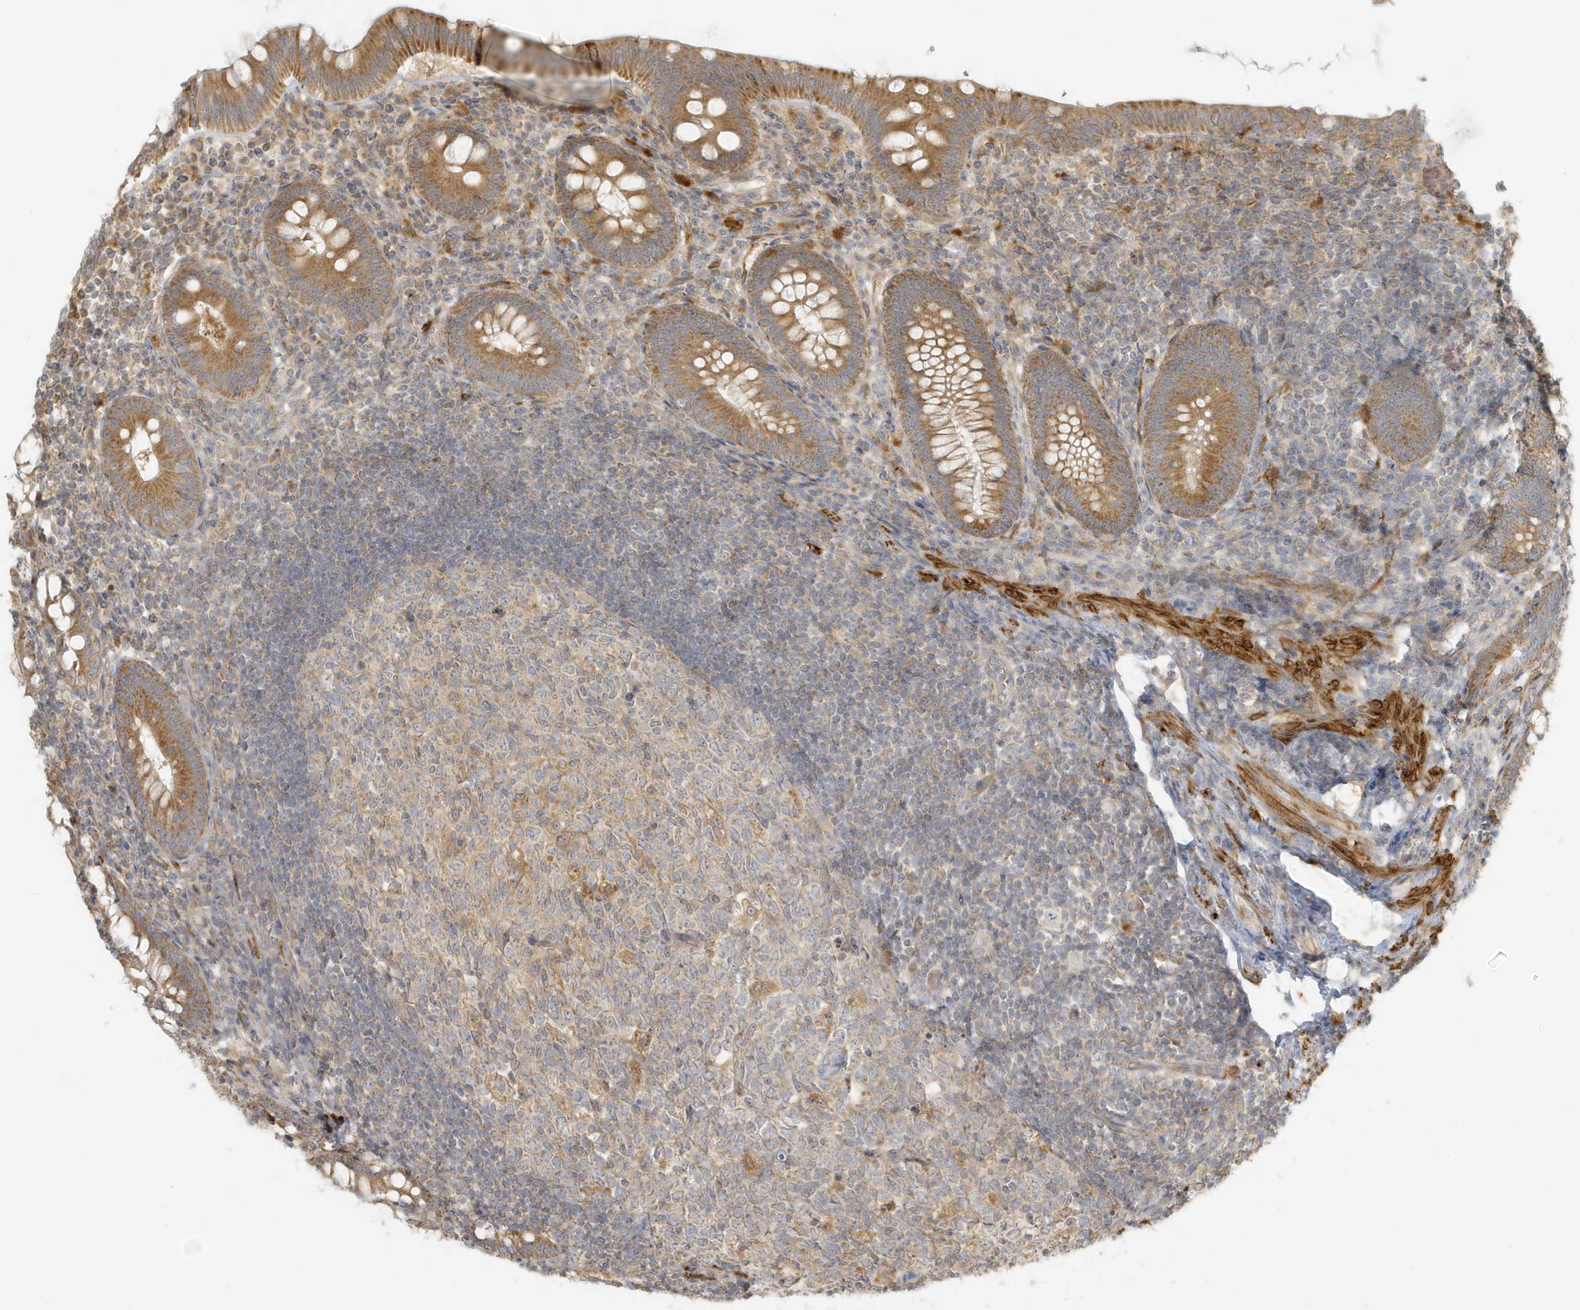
{"staining": {"intensity": "moderate", "quantity": ">75%", "location": "cytoplasmic/membranous"}, "tissue": "appendix", "cell_type": "Glandular cells", "image_type": "normal", "snomed": [{"axis": "morphology", "description": "Normal tissue, NOS"}, {"axis": "topography", "description": "Appendix"}], "caption": "IHC (DAB (3,3'-diaminobenzidine)) staining of normal human appendix reveals moderate cytoplasmic/membranous protein staining in approximately >75% of glandular cells. (IHC, brightfield microscopy, high magnification).", "gene": "MCOLN1", "patient": {"sex": "male", "age": 14}}